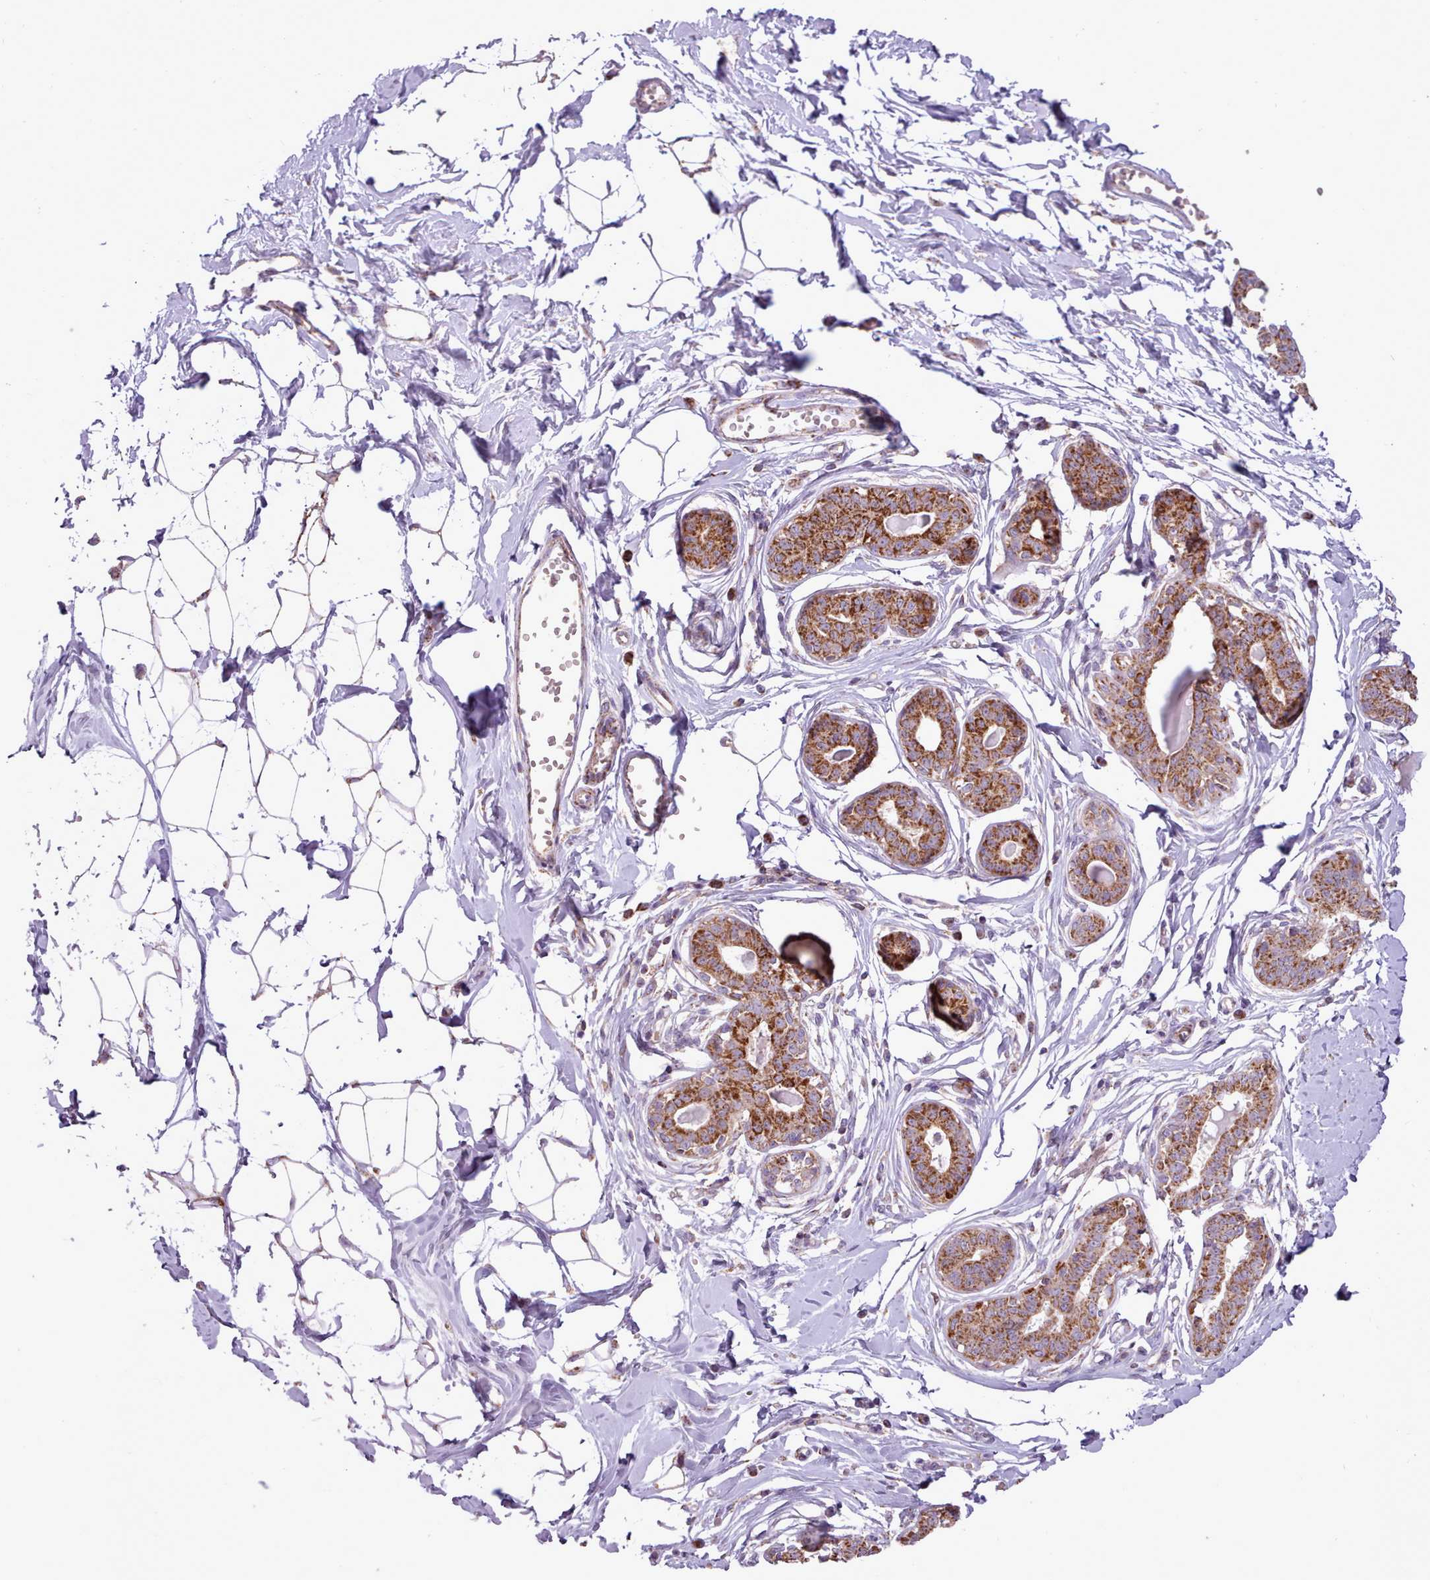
{"staining": {"intensity": "negative", "quantity": "none", "location": "none"}, "tissue": "breast", "cell_type": "Adipocytes", "image_type": "normal", "snomed": [{"axis": "morphology", "description": "Normal tissue, NOS"}, {"axis": "topography", "description": "Breast"}], "caption": "An immunohistochemistry image of unremarkable breast is shown. There is no staining in adipocytes of breast. The staining was performed using DAB (3,3'-diaminobenzidine) to visualize the protein expression in brown, while the nuclei were stained in blue with hematoxylin (Magnification: 20x).", "gene": "LIN7C", "patient": {"sex": "female", "age": 45}}